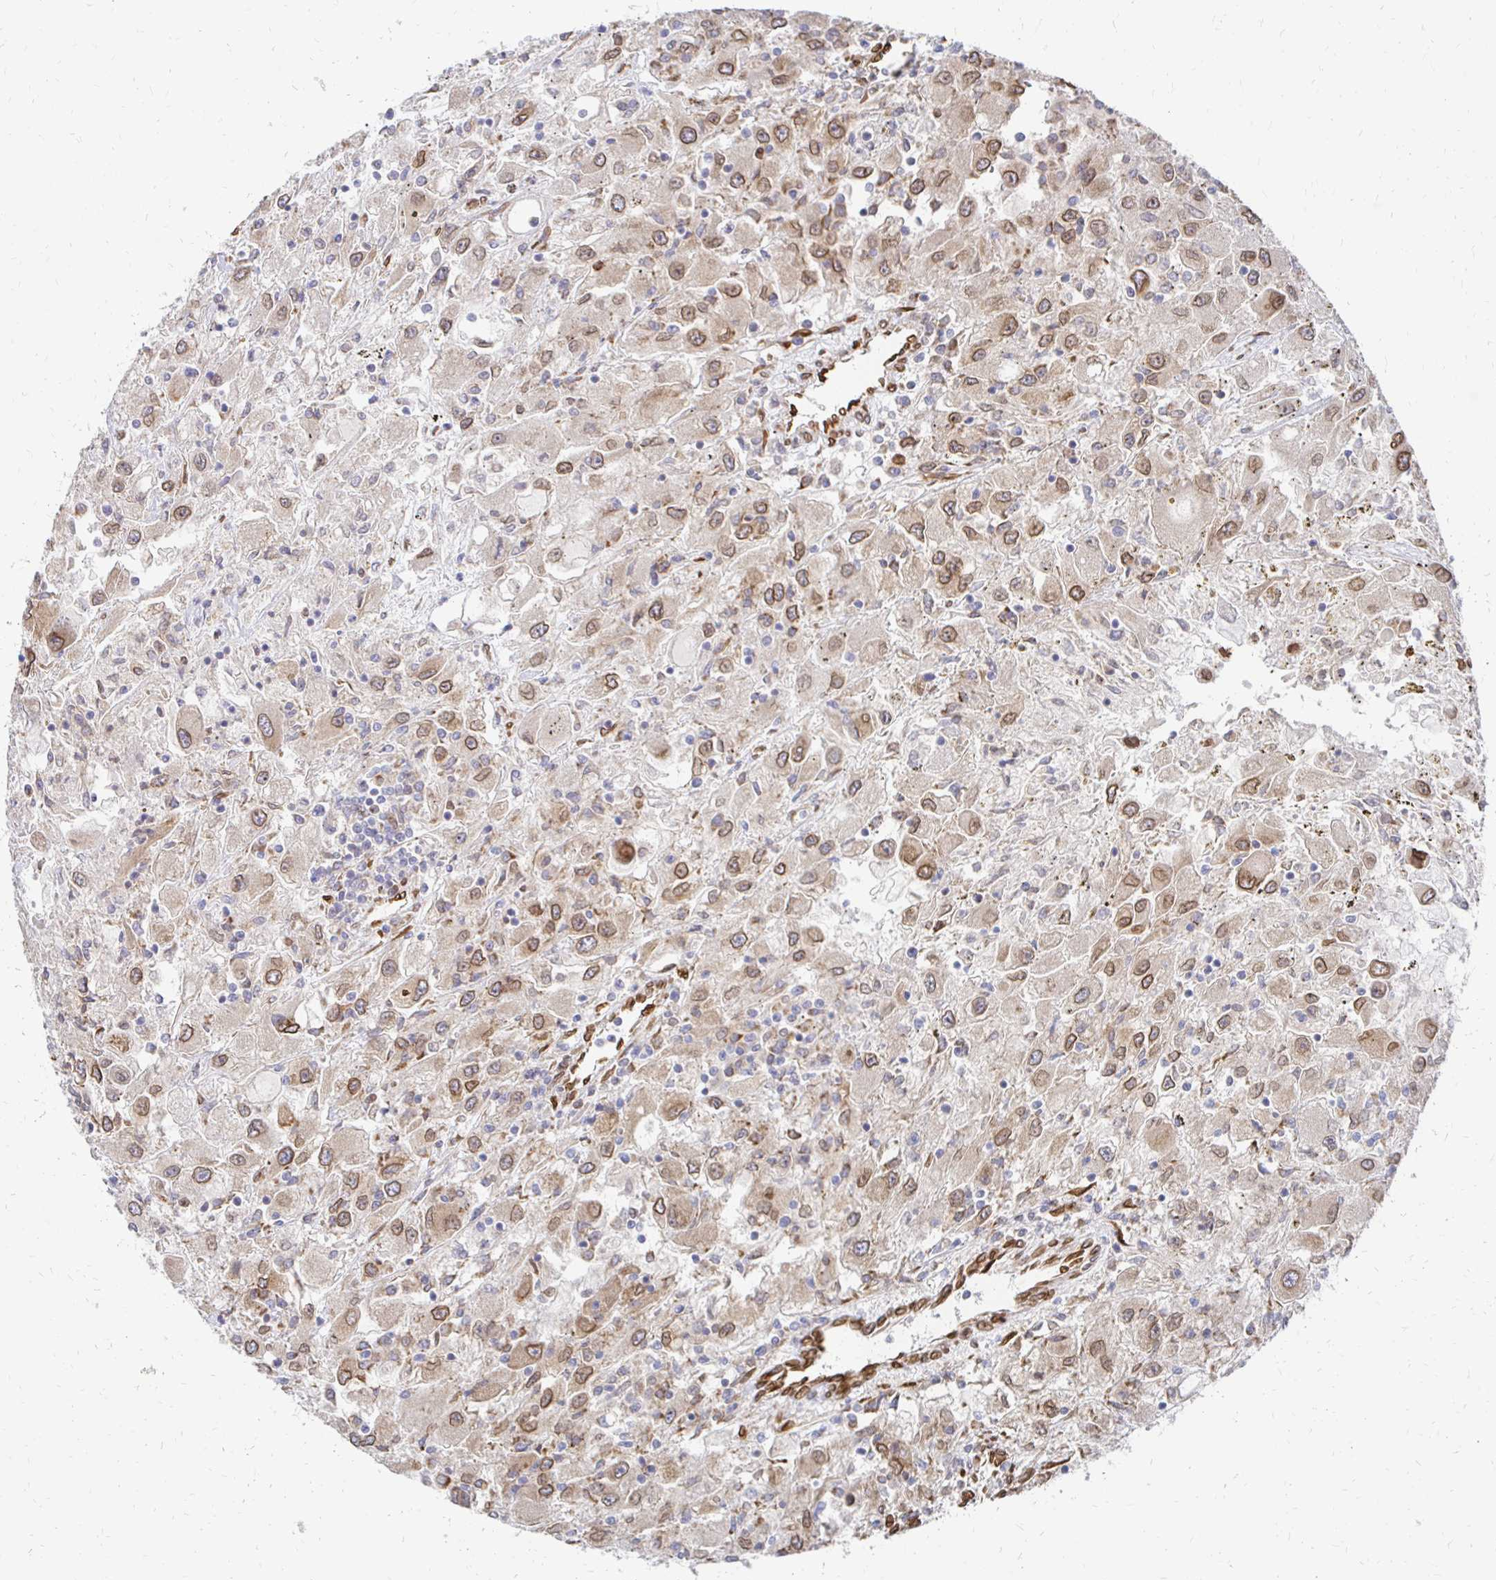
{"staining": {"intensity": "moderate", "quantity": ">75%", "location": "cytoplasmic/membranous,nuclear"}, "tissue": "renal cancer", "cell_type": "Tumor cells", "image_type": "cancer", "snomed": [{"axis": "morphology", "description": "Adenocarcinoma, NOS"}, {"axis": "topography", "description": "Kidney"}], "caption": "DAB immunohistochemical staining of human renal cancer exhibits moderate cytoplasmic/membranous and nuclear protein positivity in approximately >75% of tumor cells. The staining is performed using DAB (3,3'-diaminobenzidine) brown chromogen to label protein expression. The nuclei are counter-stained blue using hematoxylin.", "gene": "PELI3", "patient": {"sex": "female", "age": 67}}